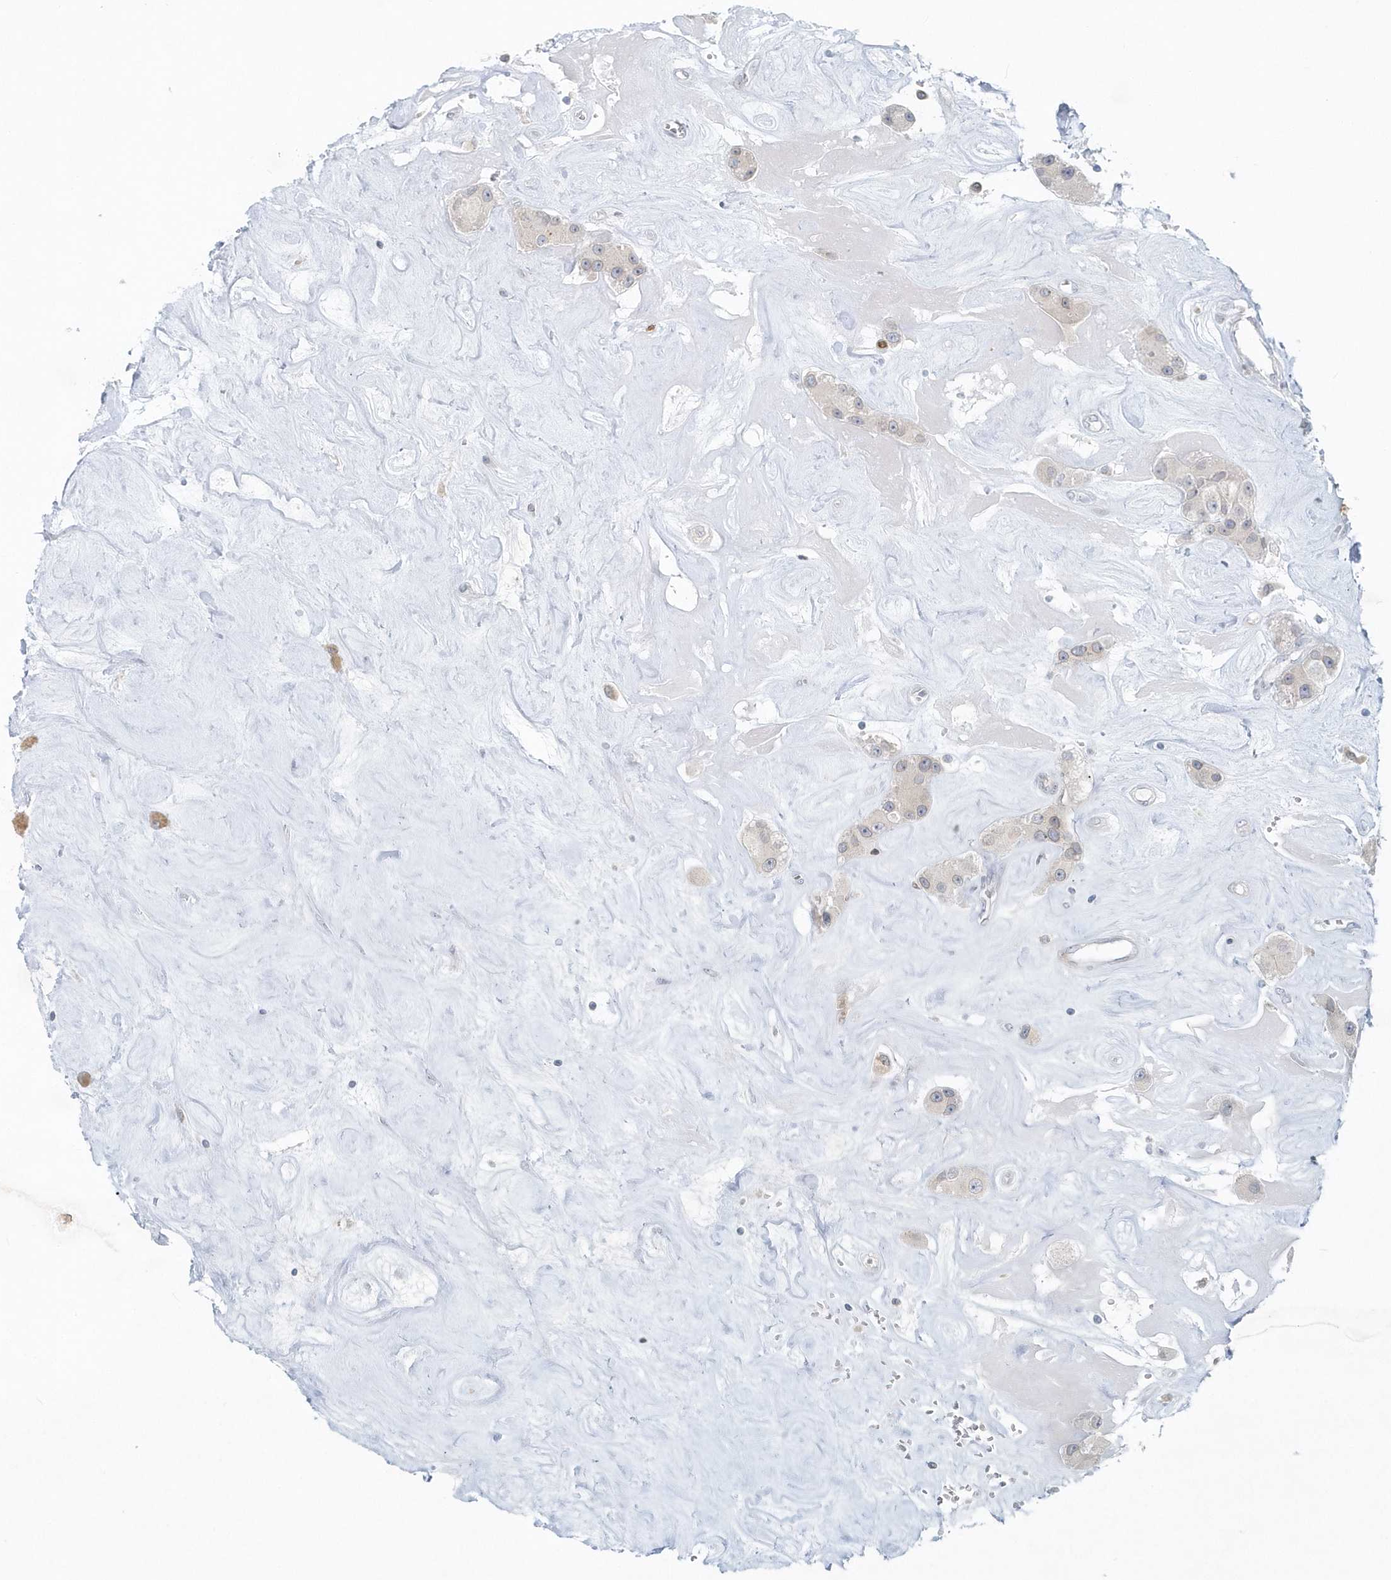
{"staining": {"intensity": "negative", "quantity": "none", "location": "none"}, "tissue": "carcinoid", "cell_type": "Tumor cells", "image_type": "cancer", "snomed": [{"axis": "morphology", "description": "Carcinoid, malignant, NOS"}, {"axis": "topography", "description": "Pancreas"}], "caption": "A micrograph of carcinoid (malignant) stained for a protein demonstrates no brown staining in tumor cells.", "gene": "NUP54", "patient": {"sex": "male", "age": 41}}